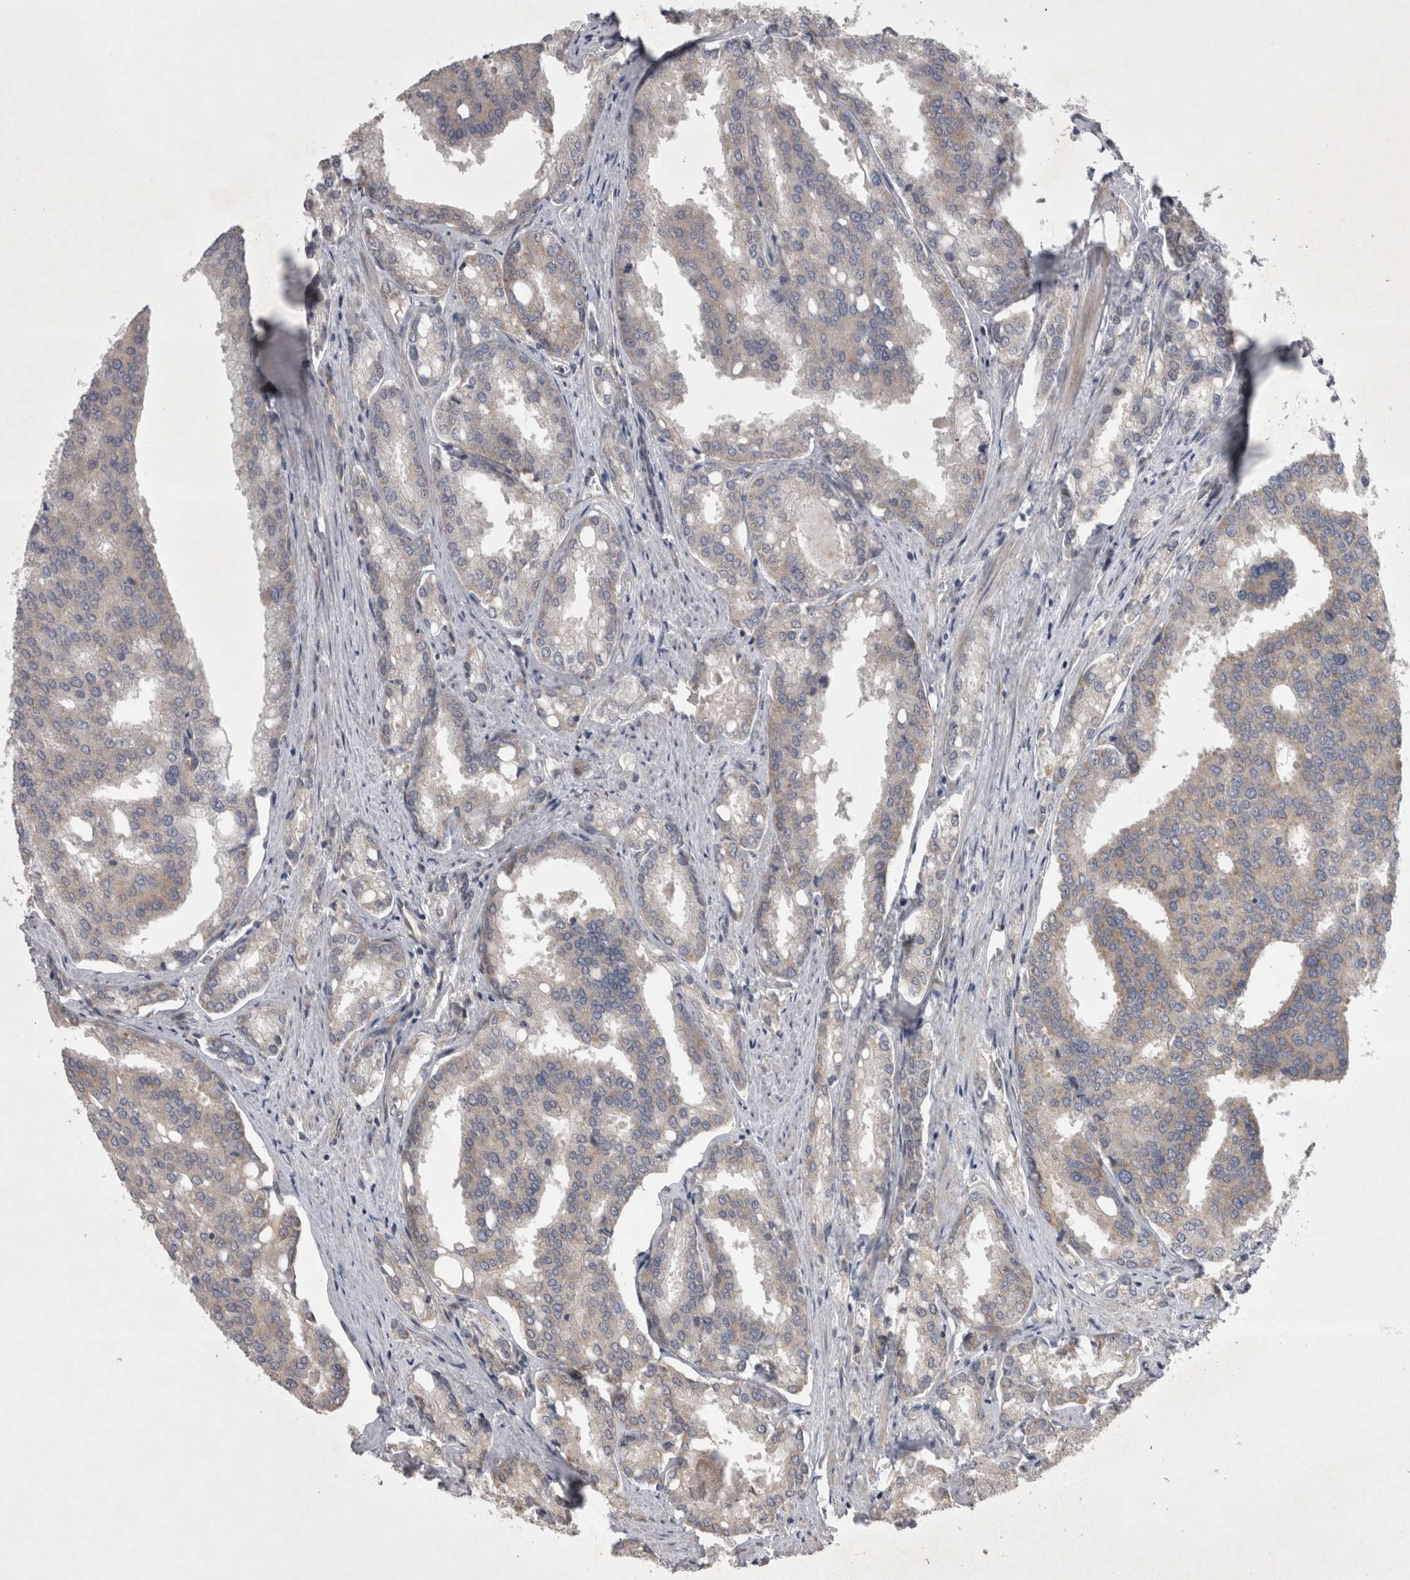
{"staining": {"intensity": "weak", "quantity": "<25%", "location": "cytoplasmic/membranous"}, "tissue": "prostate cancer", "cell_type": "Tumor cells", "image_type": "cancer", "snomed": [{"axis": "morphology", "description": "Adenocarcinoma, High grade"}, {"axis": "topography", "description": "Prostate"}], "caption": "Tumor cells are negative for protein expression in human prostate adenocarcinoma (high-grade).", "gene": "TSPOAP1", "patient": {"sex": "male", "age": 50}}